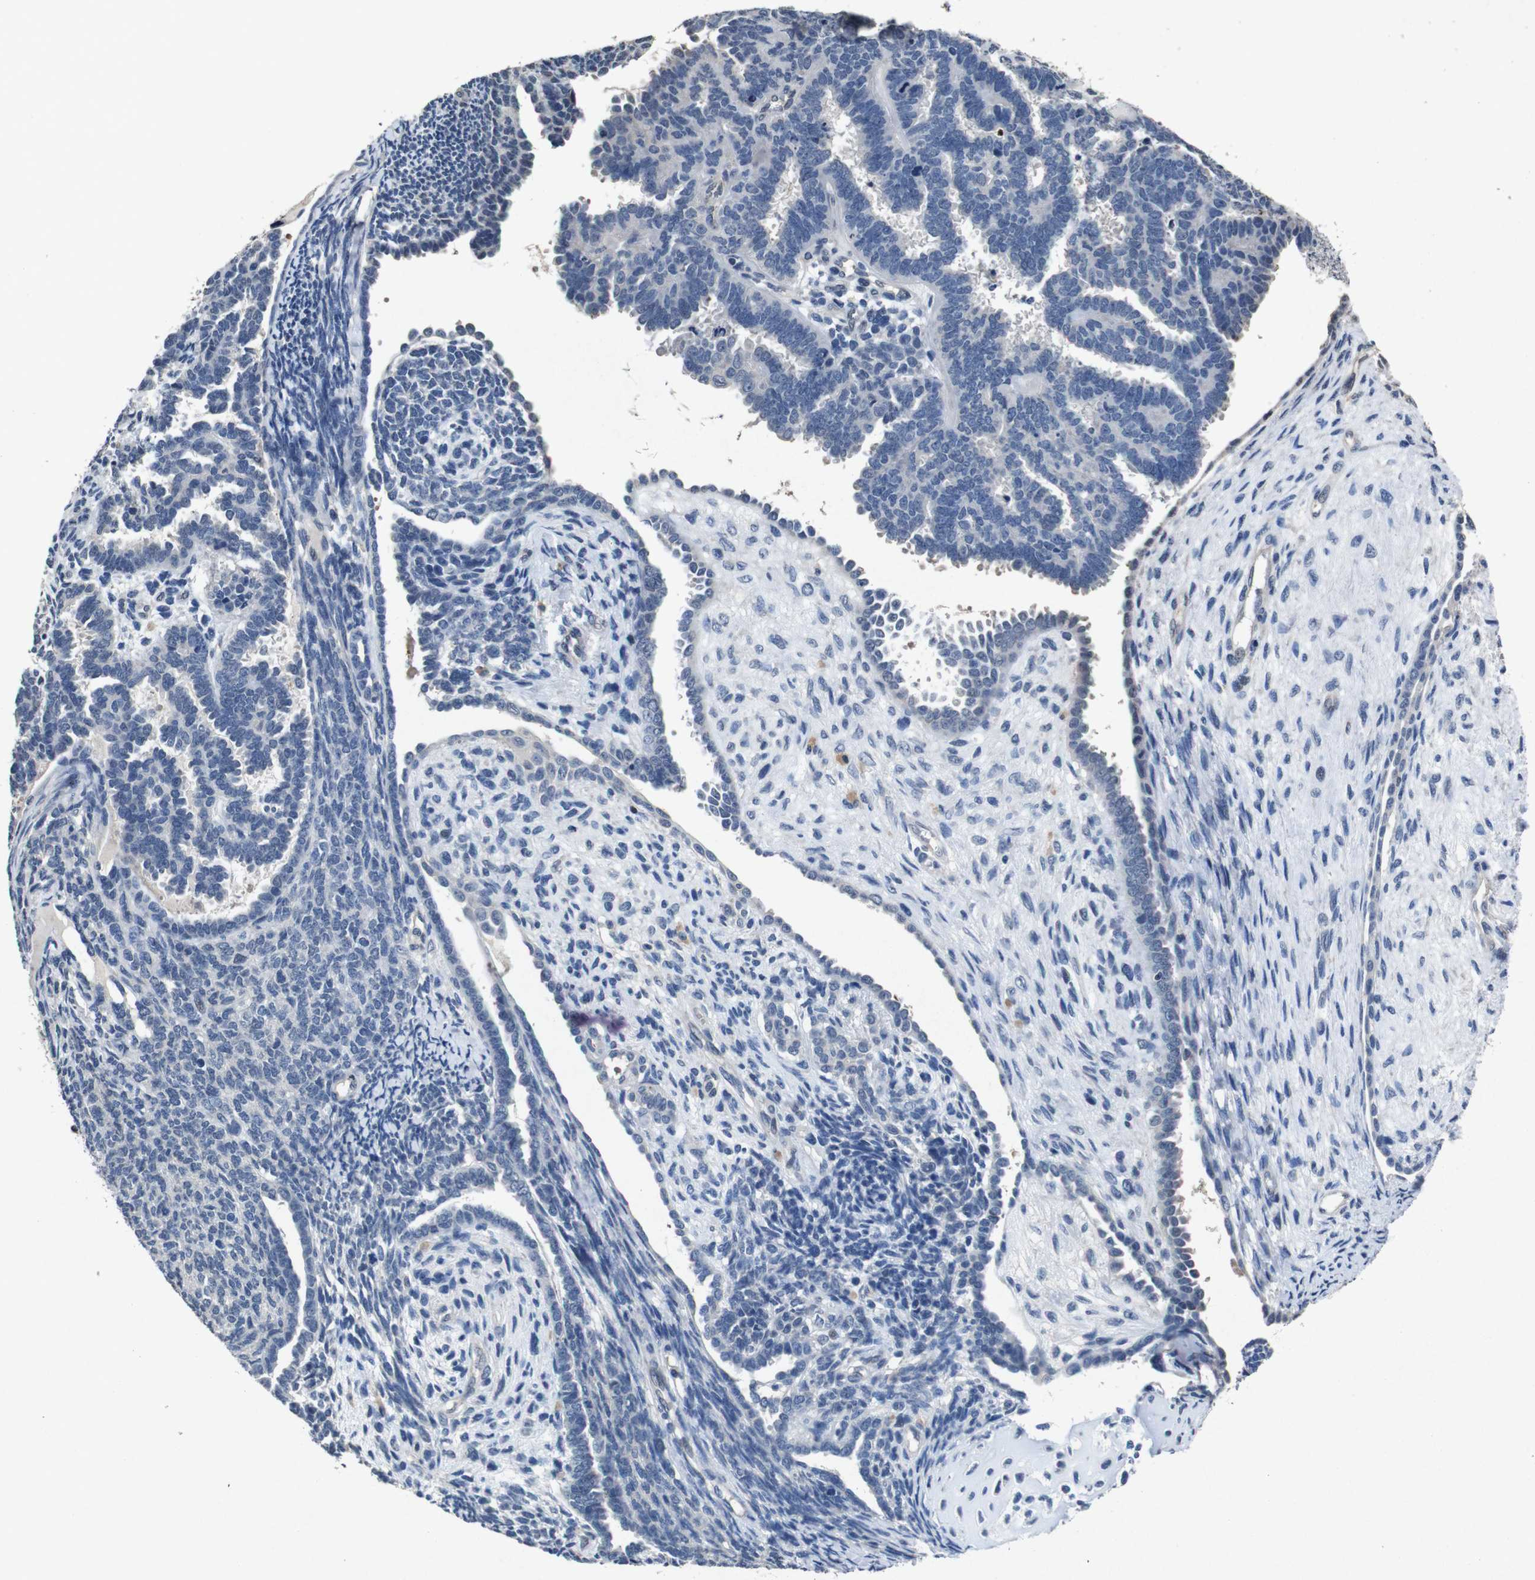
{"staining": {"intensity": "negative", "quantity": "none", "location": "none"}, "tissue": "endometrial cancer", "cell_type": "Tumor cells", "image_type": "cancer", "snomed": [{"axis": "morphology", "description": "Neoplasm, malignant, NOS"}, {"axis": "topography", "description": "Endometrium"}], "caption": "The micrograph reveals no significant expression in tumor cells of endometrial cancer. Nuclei are stained in blue.", "gene": "AKT3", "patient": {"sex": "female", "age": 74}}